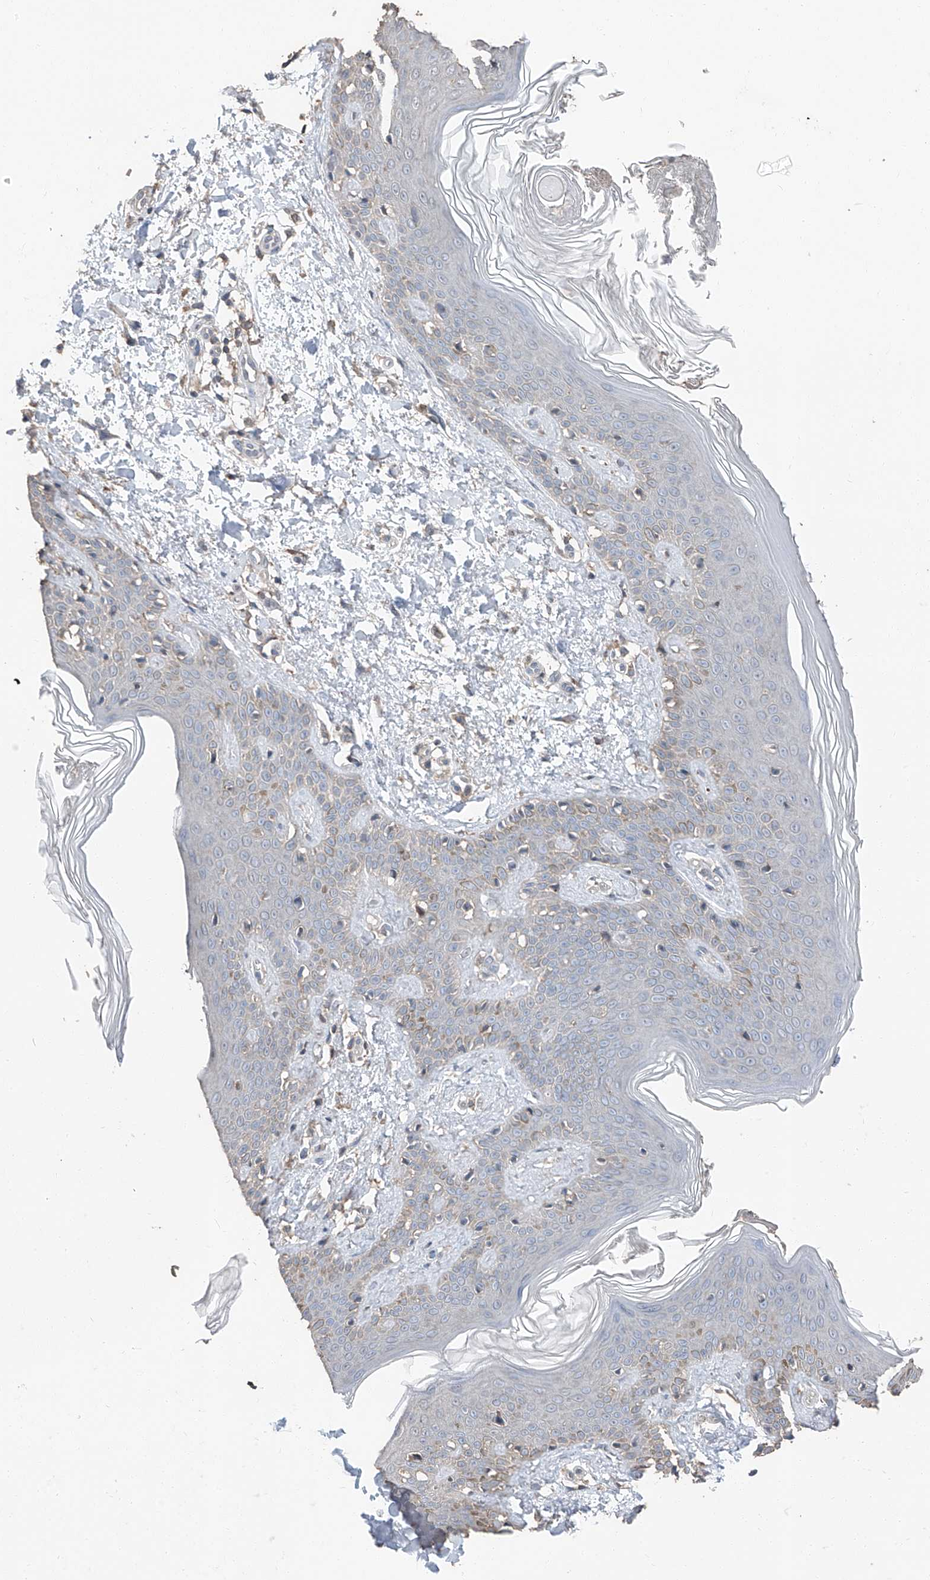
{"staining": {"intensity": "negative", "quantity": "none", "location": "none"}, "tissue": "skin", "cell_type": "Fibroblasts", "image_type": "normal", "snomed": [{"axis": "morphology", "description": "Normal tissue, NOS"}, {"axis": "topography", "description": "Skin"}], "caption": "A photomicrograph of human skin is negative for staining in fibroblasts. The staining was performed using DAB to visualize the protein expression in brown, while the nuclei were stained in blue with hematoxylin (Magnification: 20x).", "gene": "MAMLD1", "patient": {"sex": "male", "age": 37}}